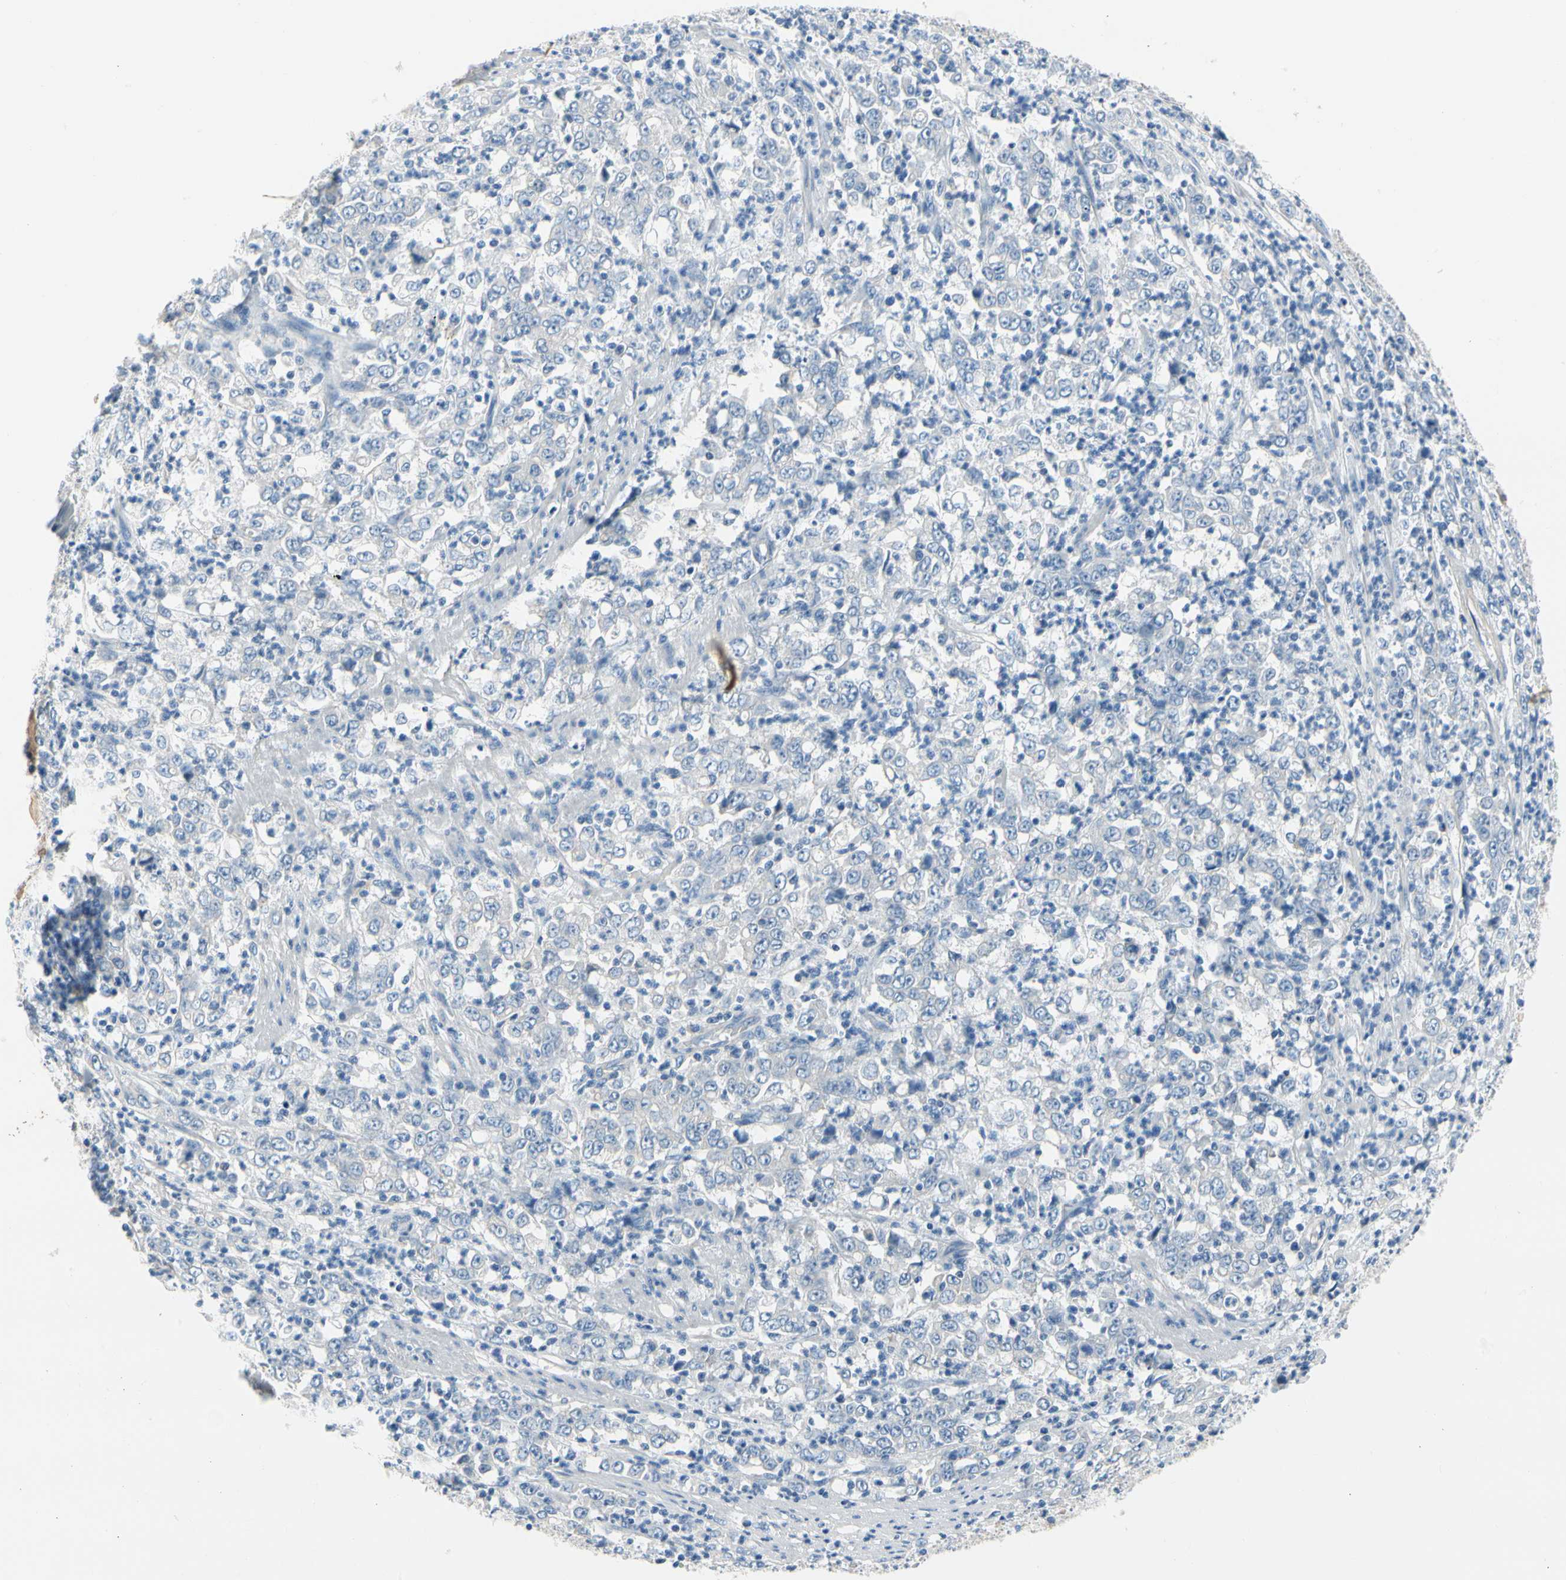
{"staining": {"intensity": "negative", "quantity": "none", "location": "none"}, "tissue": "stomach cancer", "cell_type": "Tumor cells", "image_type": "cancer", "snomed": [{"axis": "morphology", "description": "Adenocarcinoma, NOS"}, {"axis": "topography", "description": "Stomach, lower"}], "caption": "Immunohistochemistry of stomach adenocarcinoma reveals no positivity in tumor cells.", "gene": "CA14", "patient": {"sex": "female", "age": 71}}